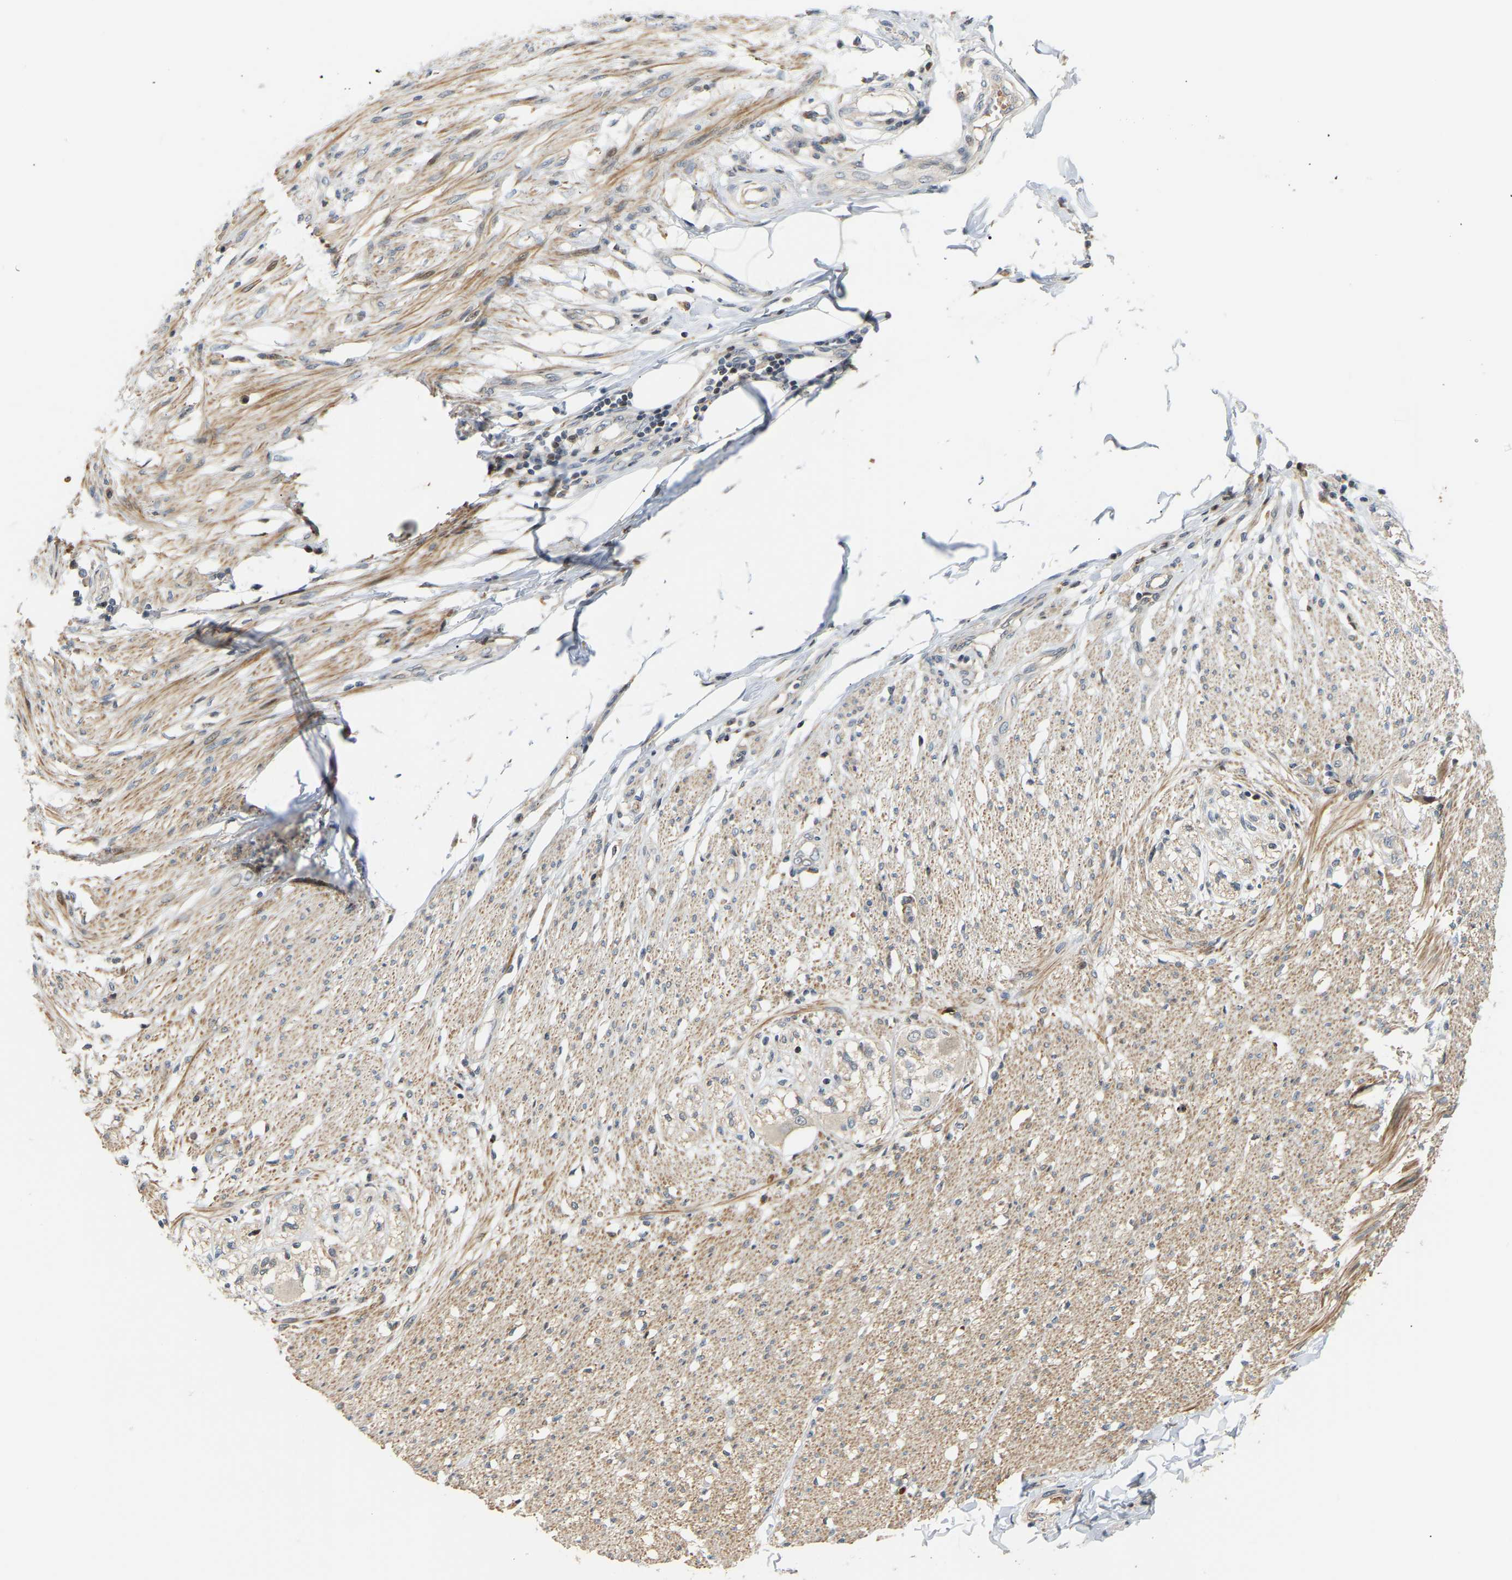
{"staining": {"intensity": "moderate", "quantity": ">75%", "location": "cytoplasmic/membranous"}, "tissue": "smooth muscle", "cell_type": "Smooth muscle cells", "image_type": "normal", "snomed": [{"axis": "morphology", "description": "Normal tissue, NOS"}, {"axis": "morphology", "description": "Adenocarcinoma, NOS"}, {"axis": "topography", "description": "Colon"}, {"axis": "topography", "description": "Peripheral nerve tissue"}], "caption": "Brown immunohistochemical staining in unremarkable smooth muscle demonstrates moderate cytoplasmic/membranous staining in approximately >75% of smooth muscle cells.", "gene": "POGLUT2", "patient": {"sex": "male", "age": 14}}